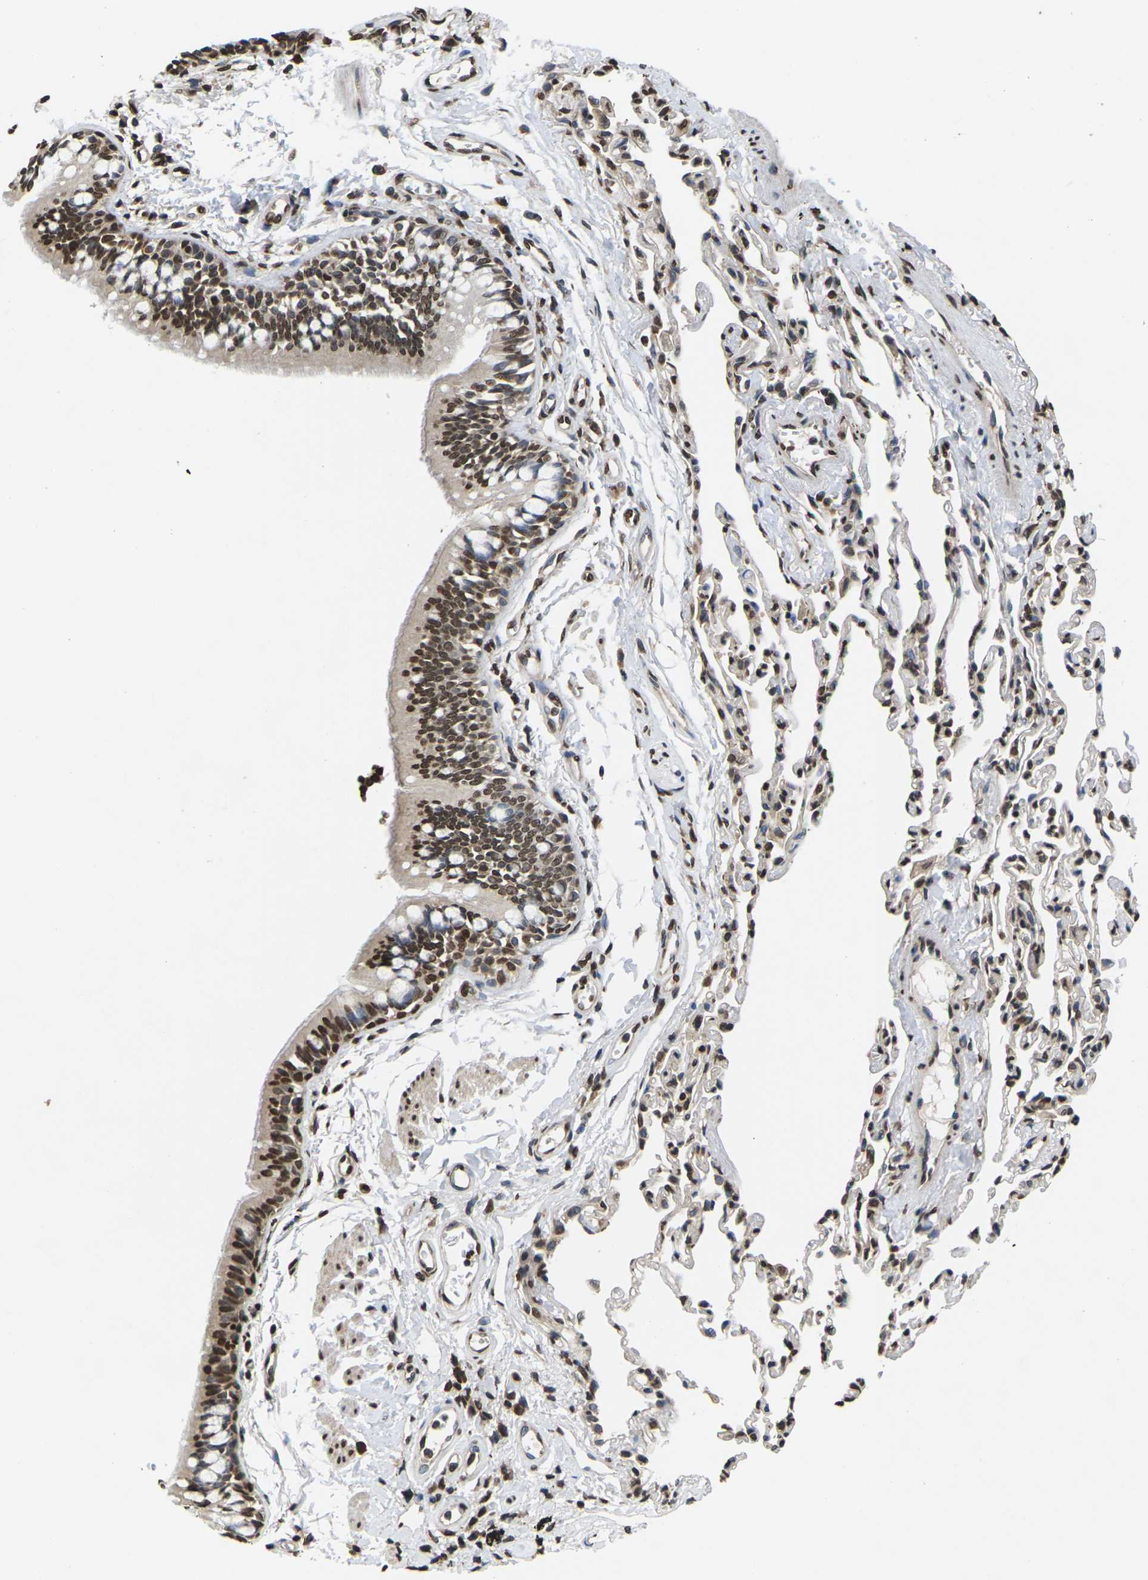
{"staining": {"intensity": "strong", "quantity": ">75%", "location": "cytoplasmic/membranous,nuclear"}, "tissue": "bronchus", "cell_type": "Respiratory epithelial cells", "image_type": "normal", "snomed": [{"axis": "morphology", "description": "Normal tissue, NOS"}, {"axis": "topography", "description": "Bronchus"}, {"axis": "topography", "description": "Lung"}], "caption": "Protein staining reveals strong cytoplasmic/membranous,nuclear staining in about >75% of respiratory epithelial cells in unremarkable bronchus. The staining was performed using DAB (3,3'-diaminobenzidine) to visualize the protein expression in brown, while the nuclei were stained in blue with hematoxylin (Magnification: 20x).", "gene": "EMSY", "patient": {"sex": "male", "age": 64}}